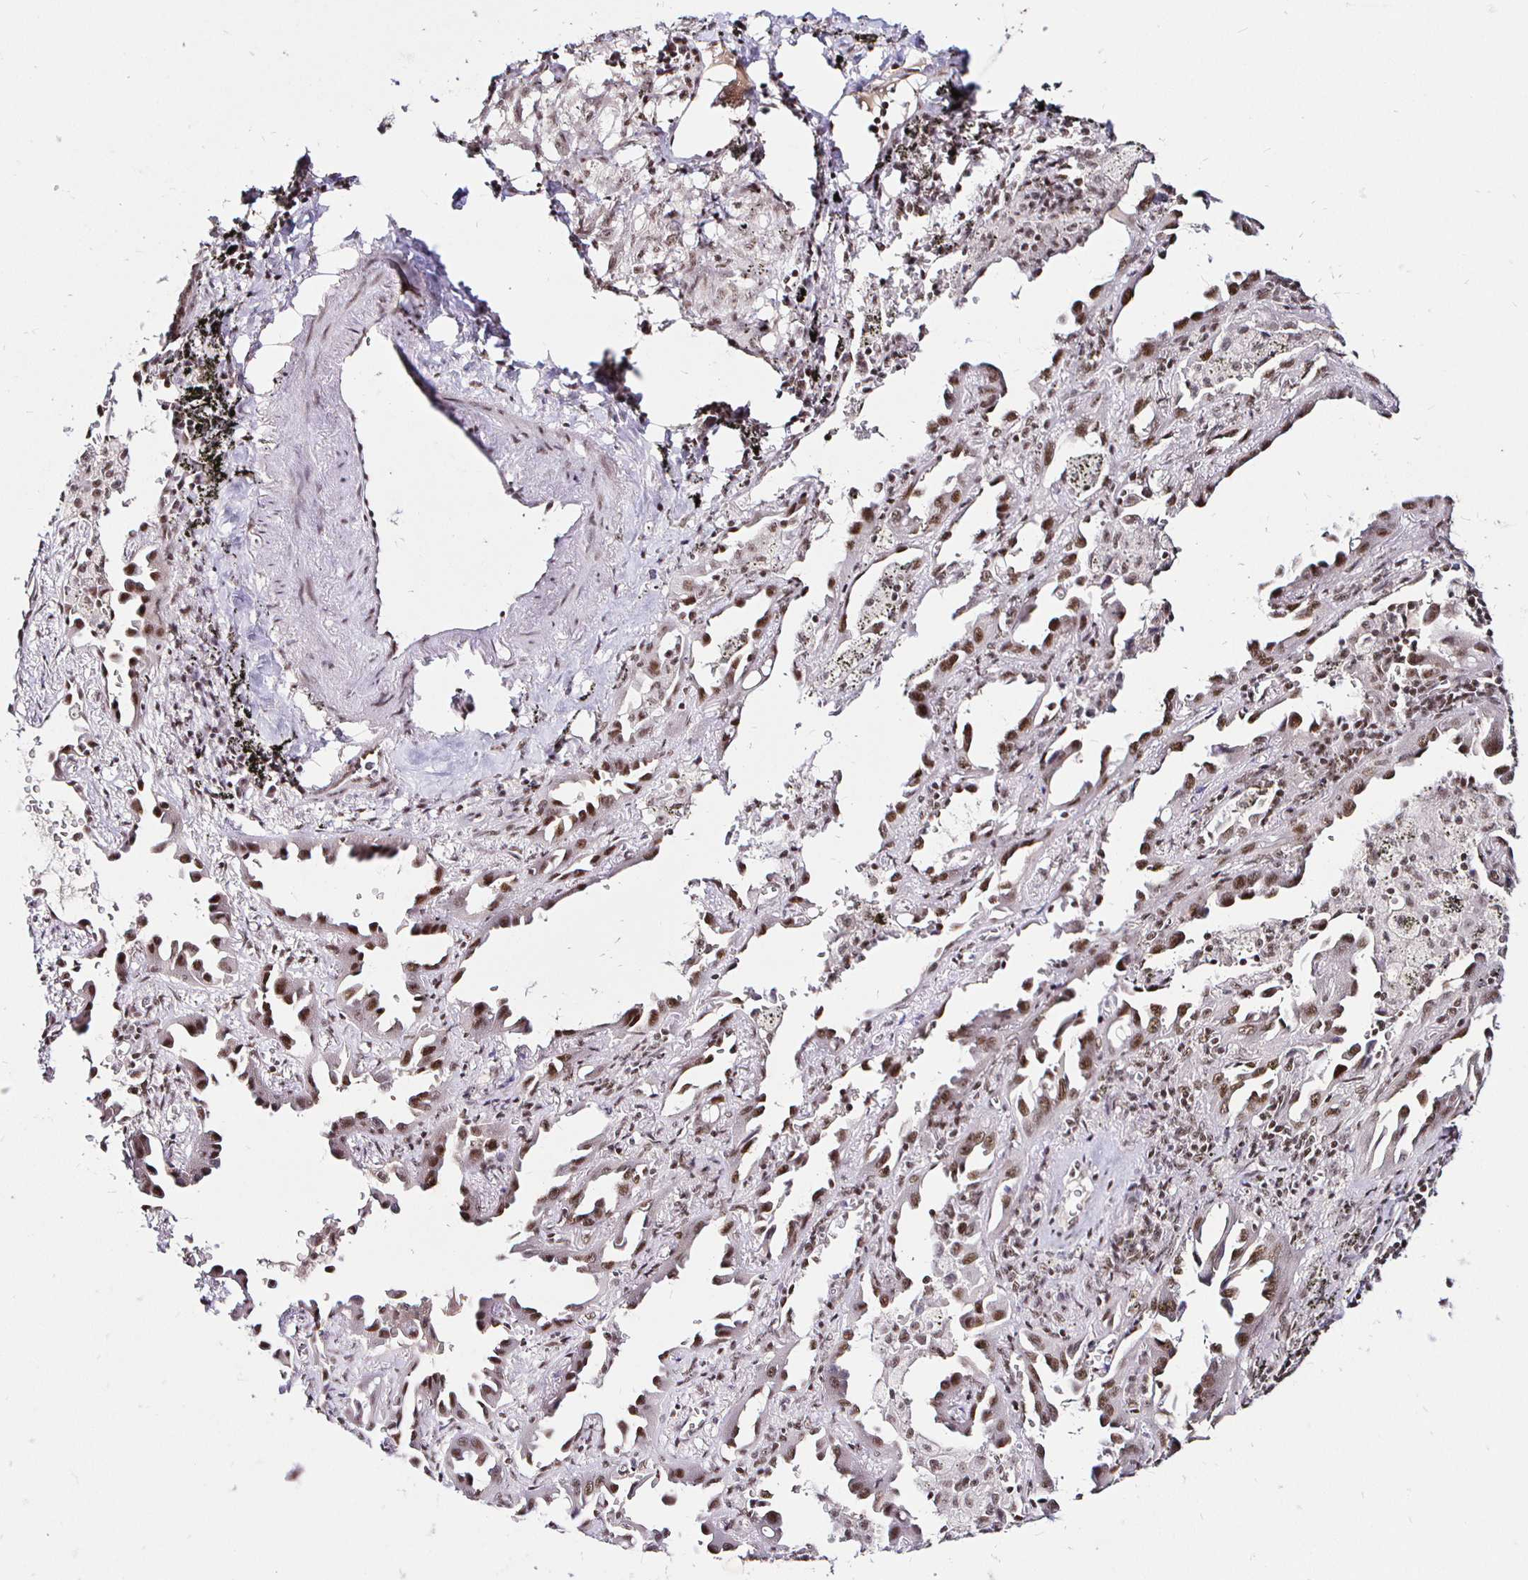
{"staining": {"intensity": "moderate", "quantity": ">75%", "location": "nuclear"}, "tissue": "lung cancer", "cell_type": "Tumor cells", "image_type": "cancer", "snomed": [{"axis": "morphology", "description": "Adenocarcinoma, NOS"}, {"axis": "topography", "description": "Lung"}], "caption": "Brown immunohistochemical staining in human adenocarcinoma (lung) reveals moderate nuclear staining in approximately >75% of tumor cells.", "gene": "SIN3A", "patient": {"sex": "male", "age": 68}}